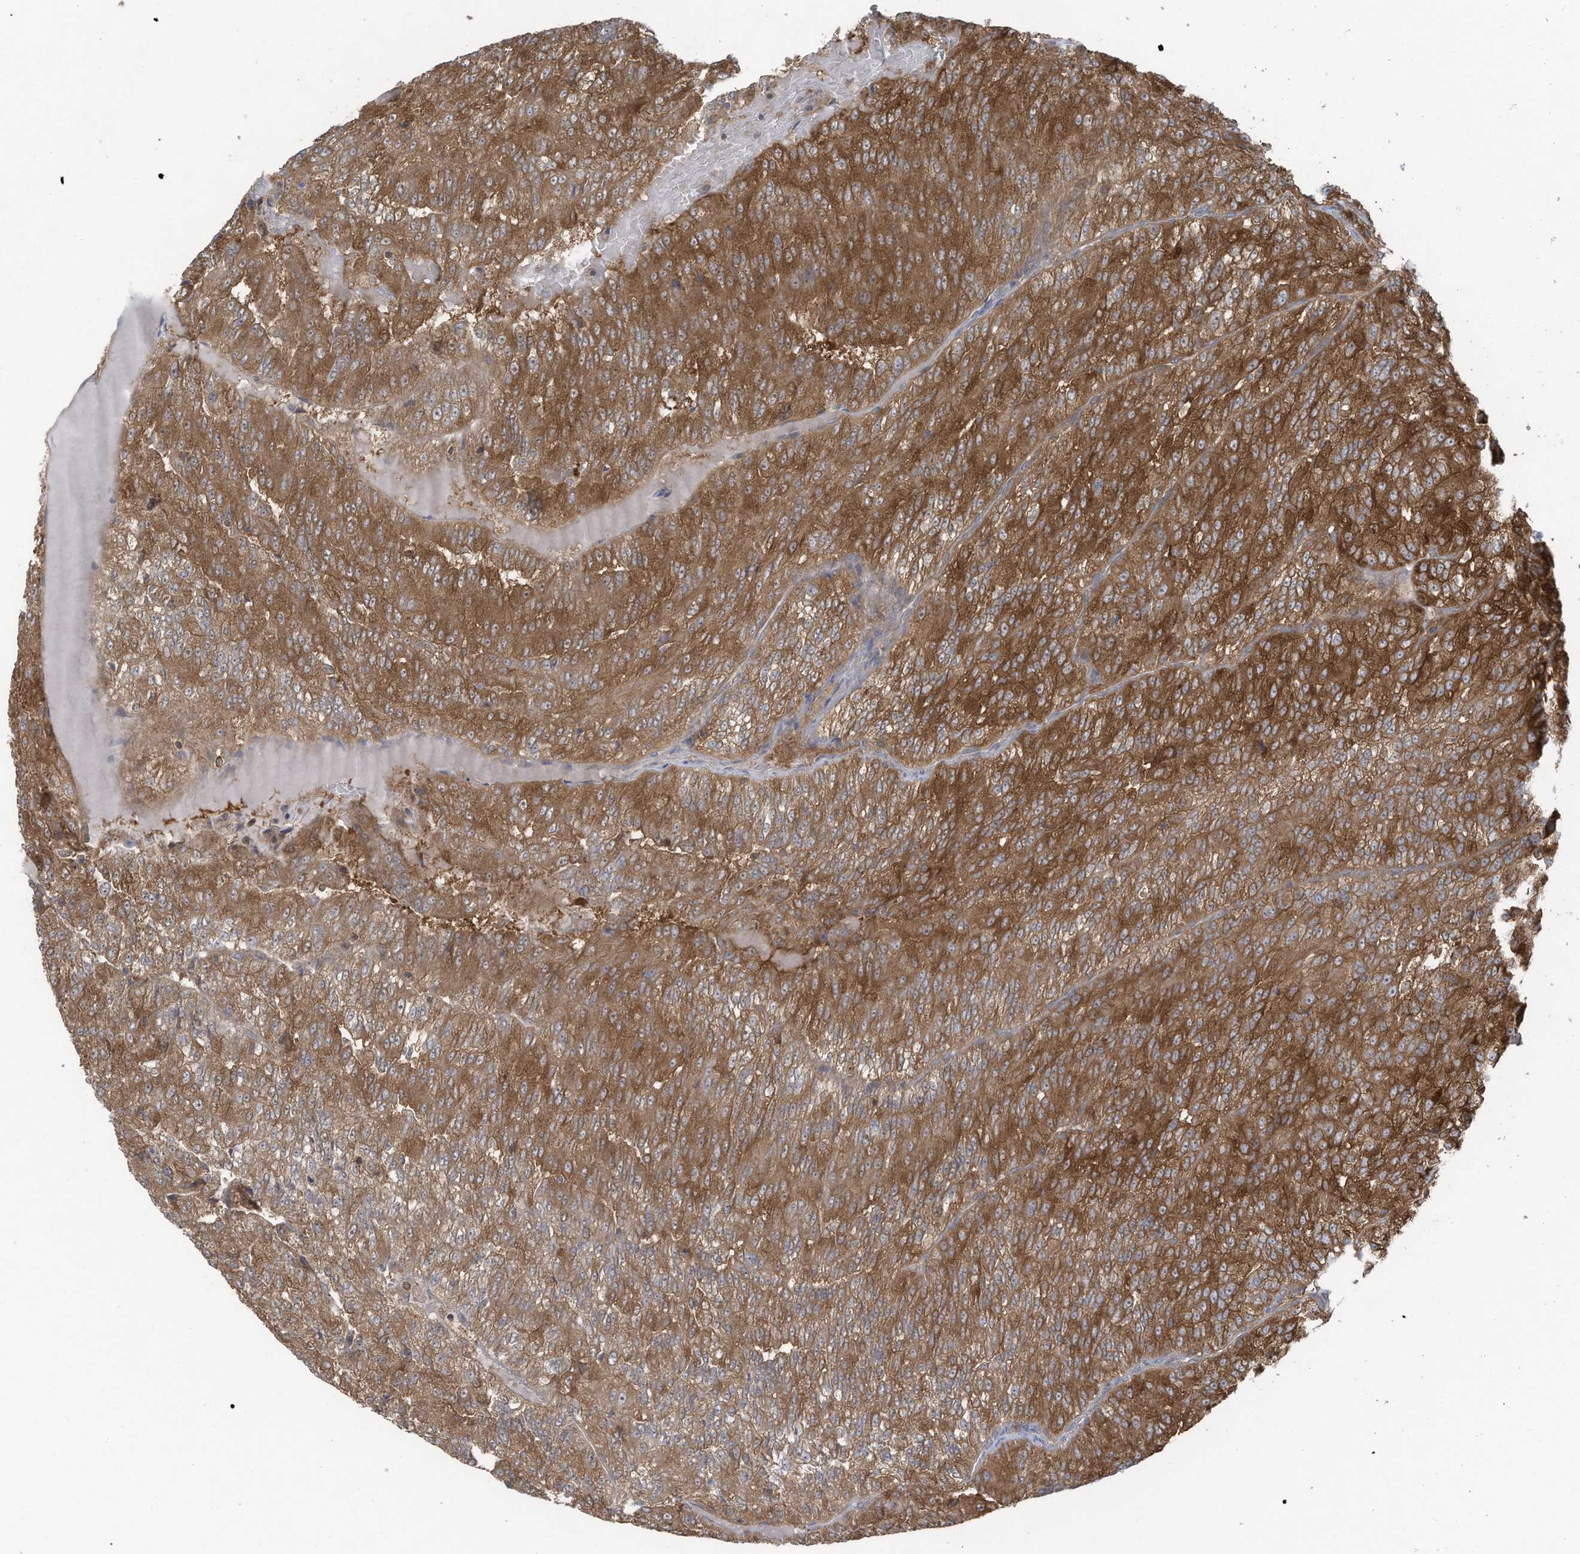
{"staining": {"intensity": "moderate", "quantity": ">75%", "location": "cytoplasmic/membranous"}, "tissue": "renal cancer", "cell_type": "Tumor cells", "image_type": "cancer", "snomed": [{"axis": "morphology", "description": "Adenocarcinoma, NOS"}, {"axis": "topography", "description": "Kidney"}], "caption": "Tumor cells reveal medium levels of moderate cytoplasmic/membranous positivity in about >75% of cells in renal cancer (adenocarcinoma).", "gene": "OLA1", "patient": {"sex": "female", "age": 63}}